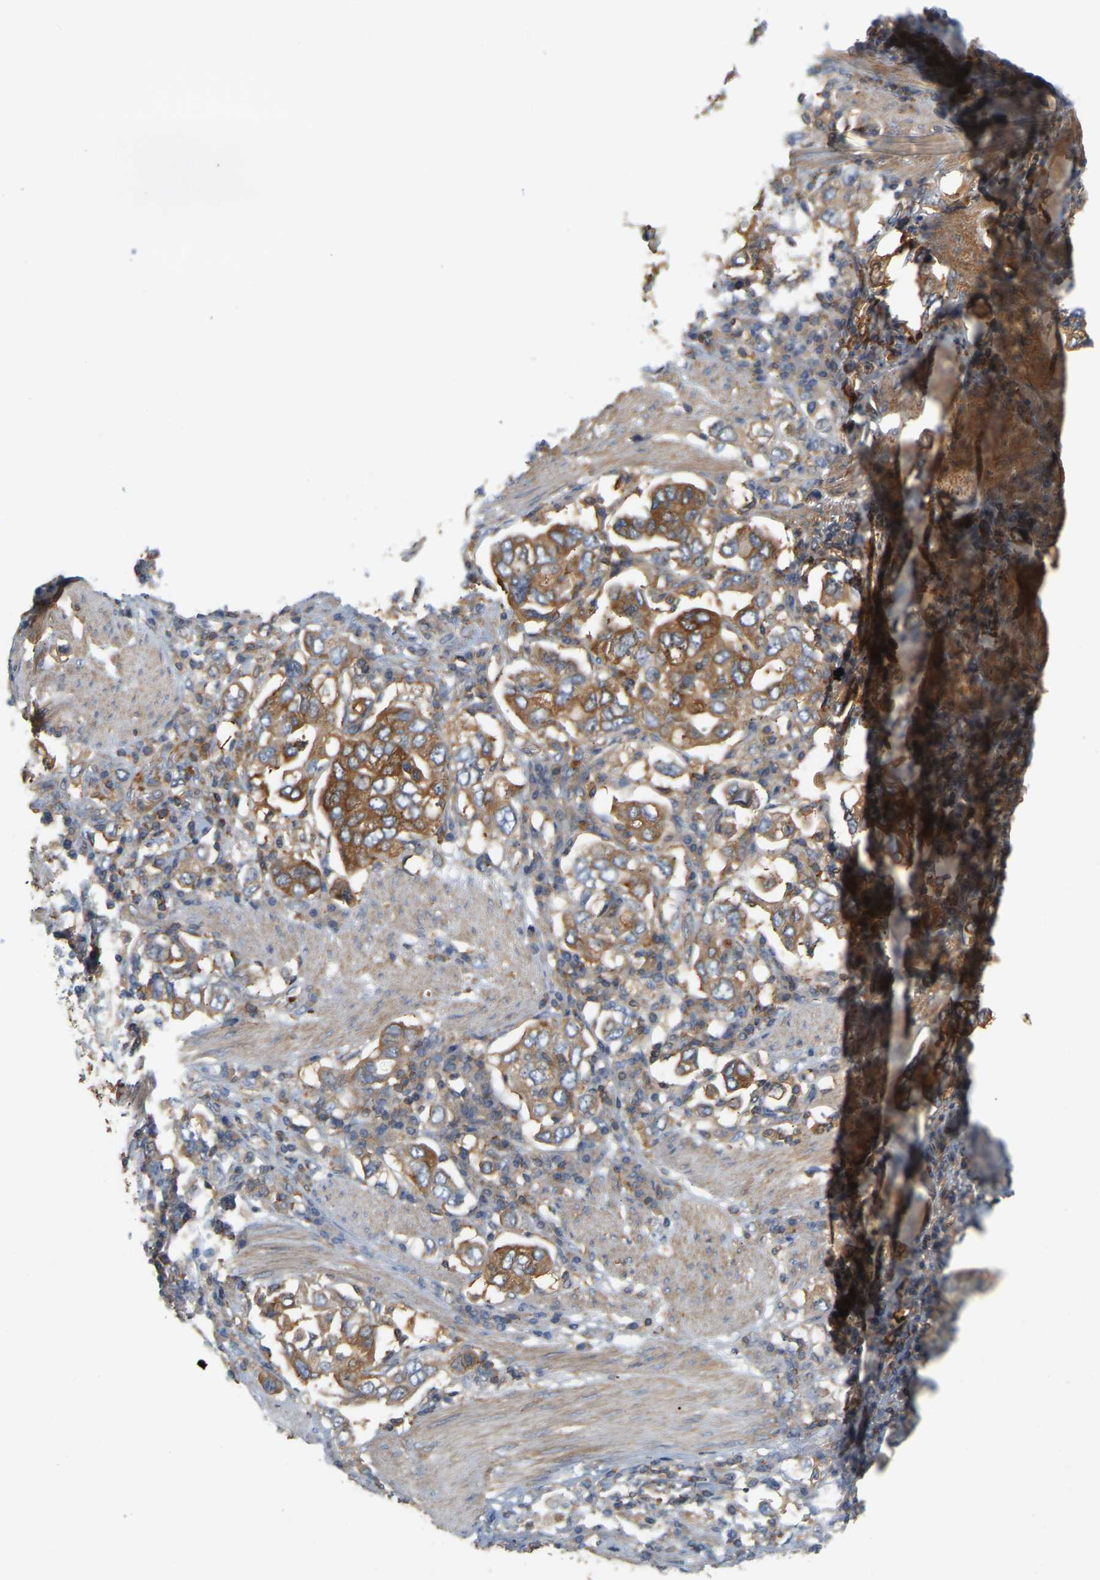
{"staining": {"intensity": "moderate", "quantity": ">75%", "location": "cytoplasmic/membranous"}, "tissue": "stomach cancer", "cell_type": "Tumor cells", "image_type": "cancer", "snomed": [{"axis": "morphology", "description": "Adenocarcinoma, NOS"}, {"axis": "topography", "description": "Stomach, upper"}], "caption": "Immunohistochemistry of human stomach adenocarcinoma shows medium levels of moderate cytoplasmic/membranous positivity in approximately >75% of tumor cells.", "gene": "AKAP13", "patient": {"sex": "male", "age": 62}}